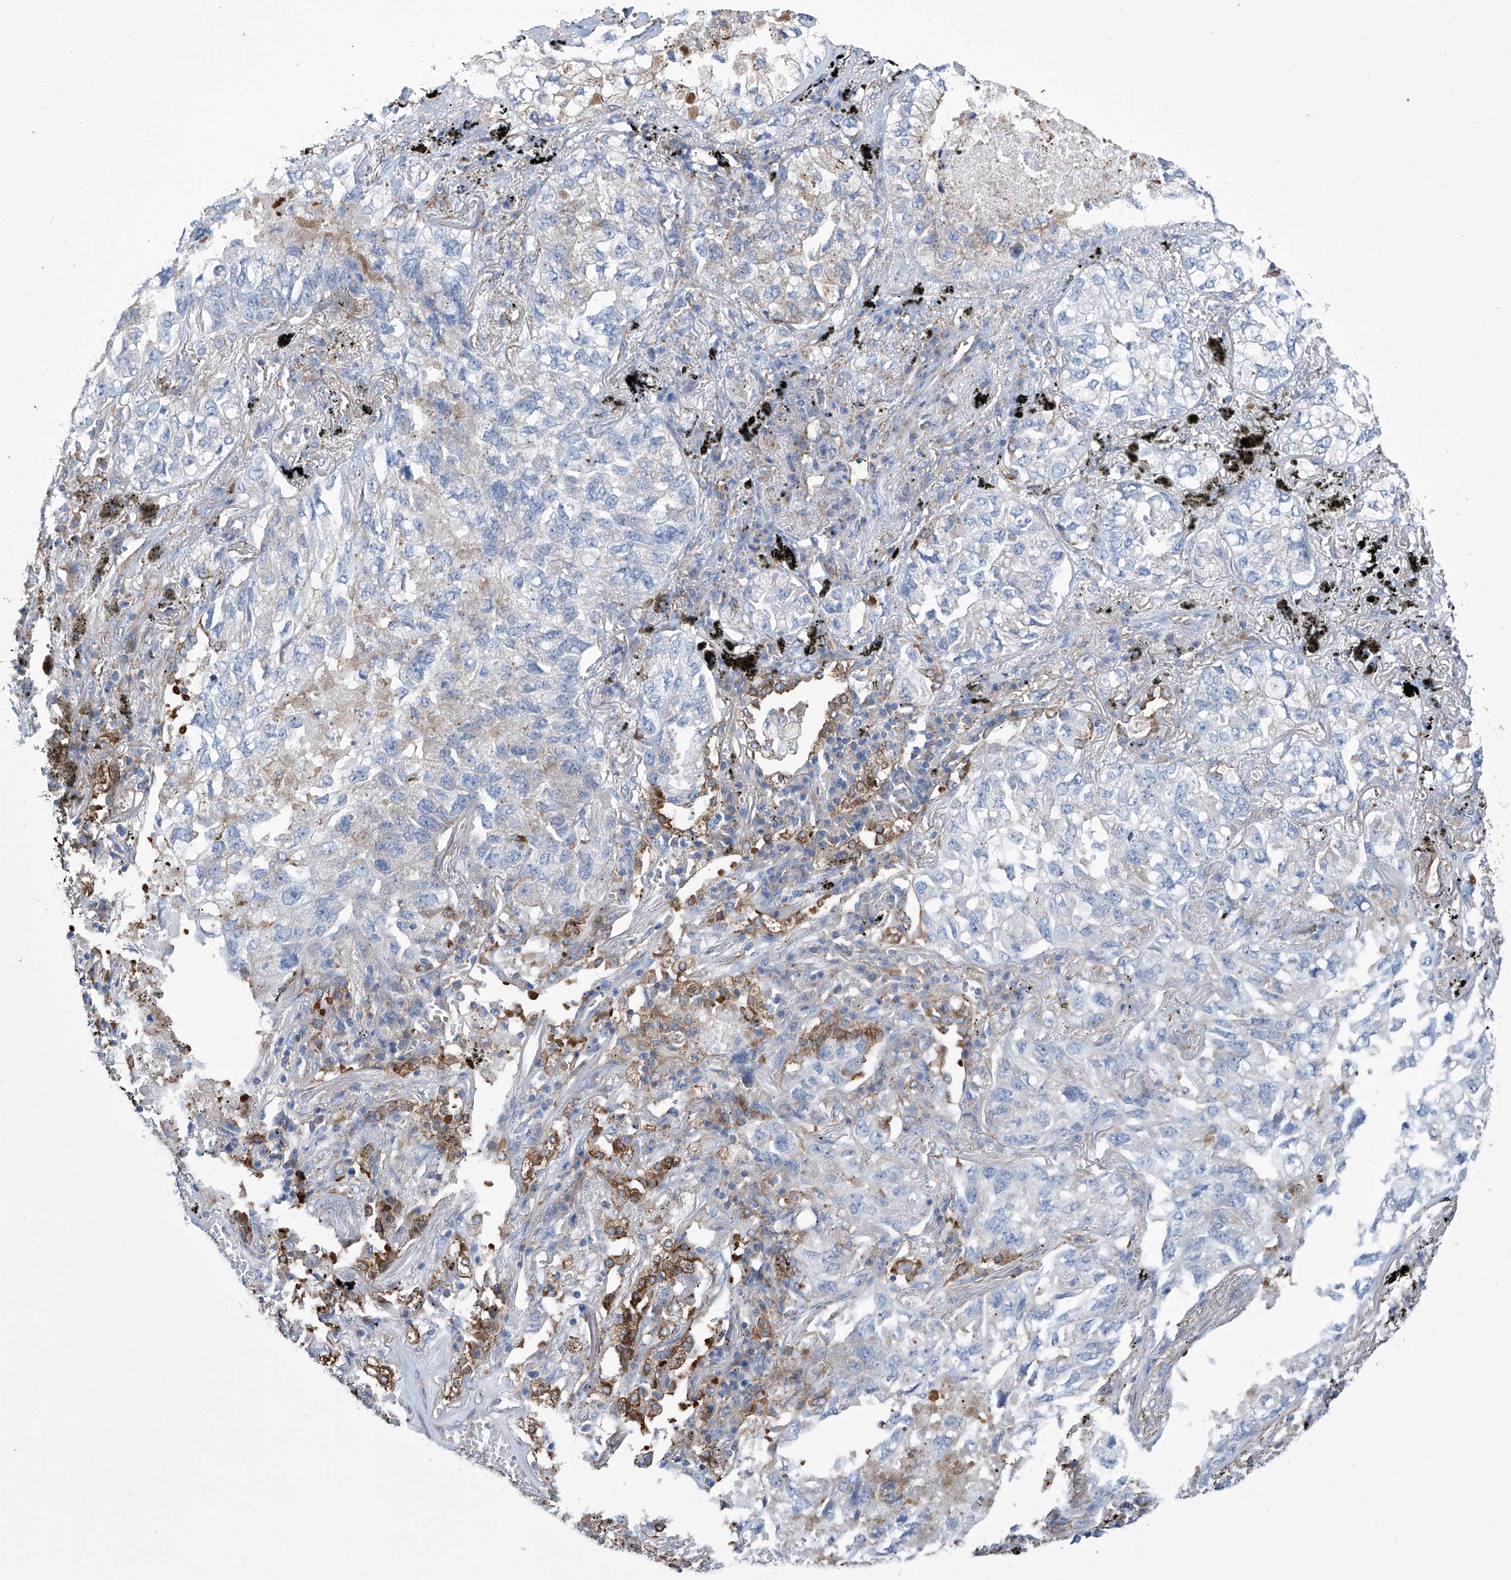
{"staining": {"intensity": "negative", "quantity": "none", "location": "none"}, "tissue": "lung cancer", "cell_type": "Tumor cells", "image_type": "cancer", "snomed": [{"axis": "morphology", "description": "Adenocarcinoma, NOS"}, {"axis": "topography", "description": "Lung"}], "caption": "High power microscopy histopathology image of an immunohistochemistry histopathology image of lung cancer (adenocarcinoma), revealing no significant positivity in tumor cells. The staining is performed using DAB (3,3'-diaminobenzidine) brown chromogen with nuclei counter-stained in using hematoxylin.", "gene": "GPT", "patient": {"sex": "male", "age": 65}}